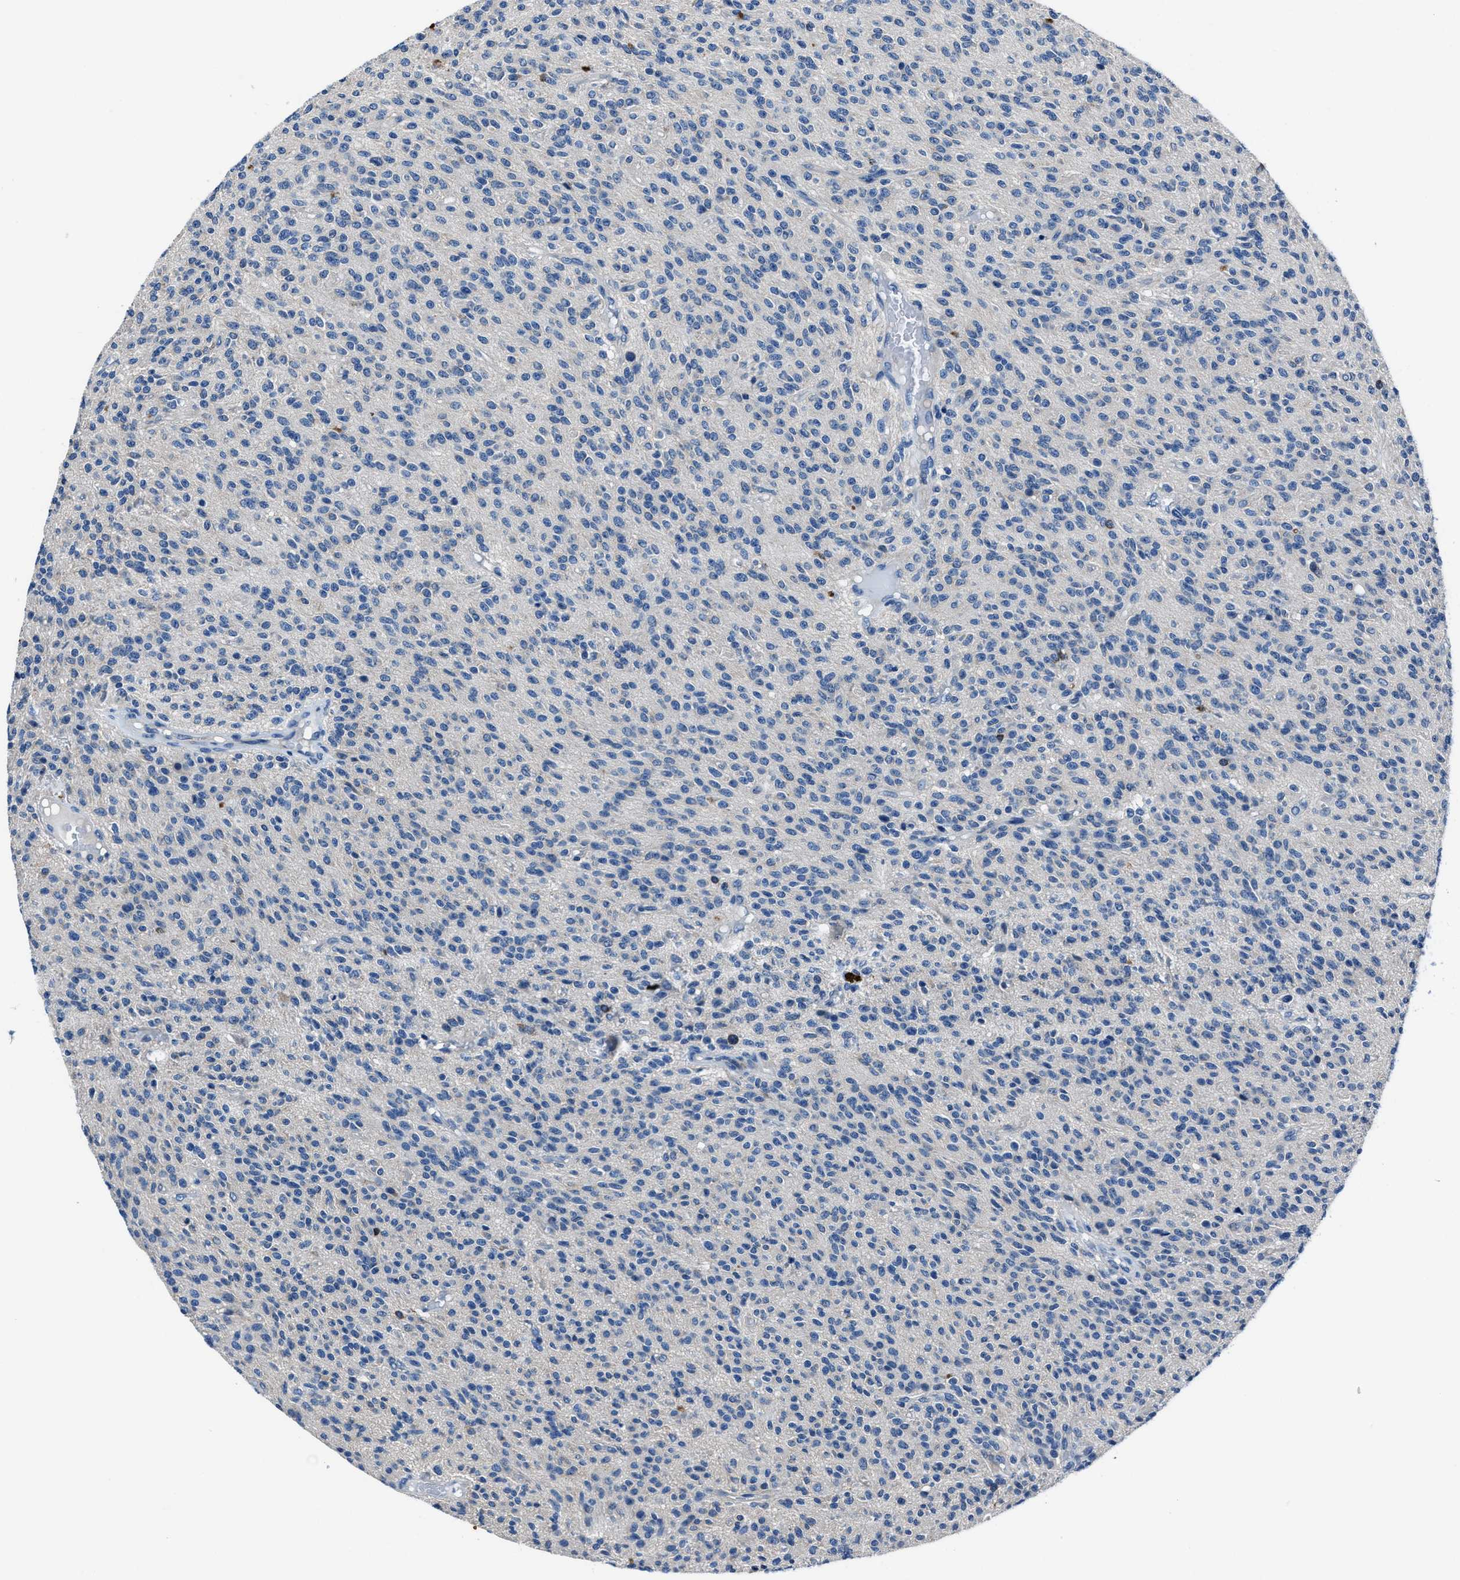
{"staining": {"intensity": "negative", "quantity": "none", "location": "none"}, "tissue": "glioma", "cell_type": "Tumor cells", "image_type": "cancer", "snomed": [{"axis": "morphology", "description": "Glioma, malignant, High grade"}, {"axis": "topography", "description": "Brain"}], "caption": "IHC of glioma exhibits no positivity in tumor cells.", "gene": "NACAD", "patient": {"sex": "male", "age": 34}}